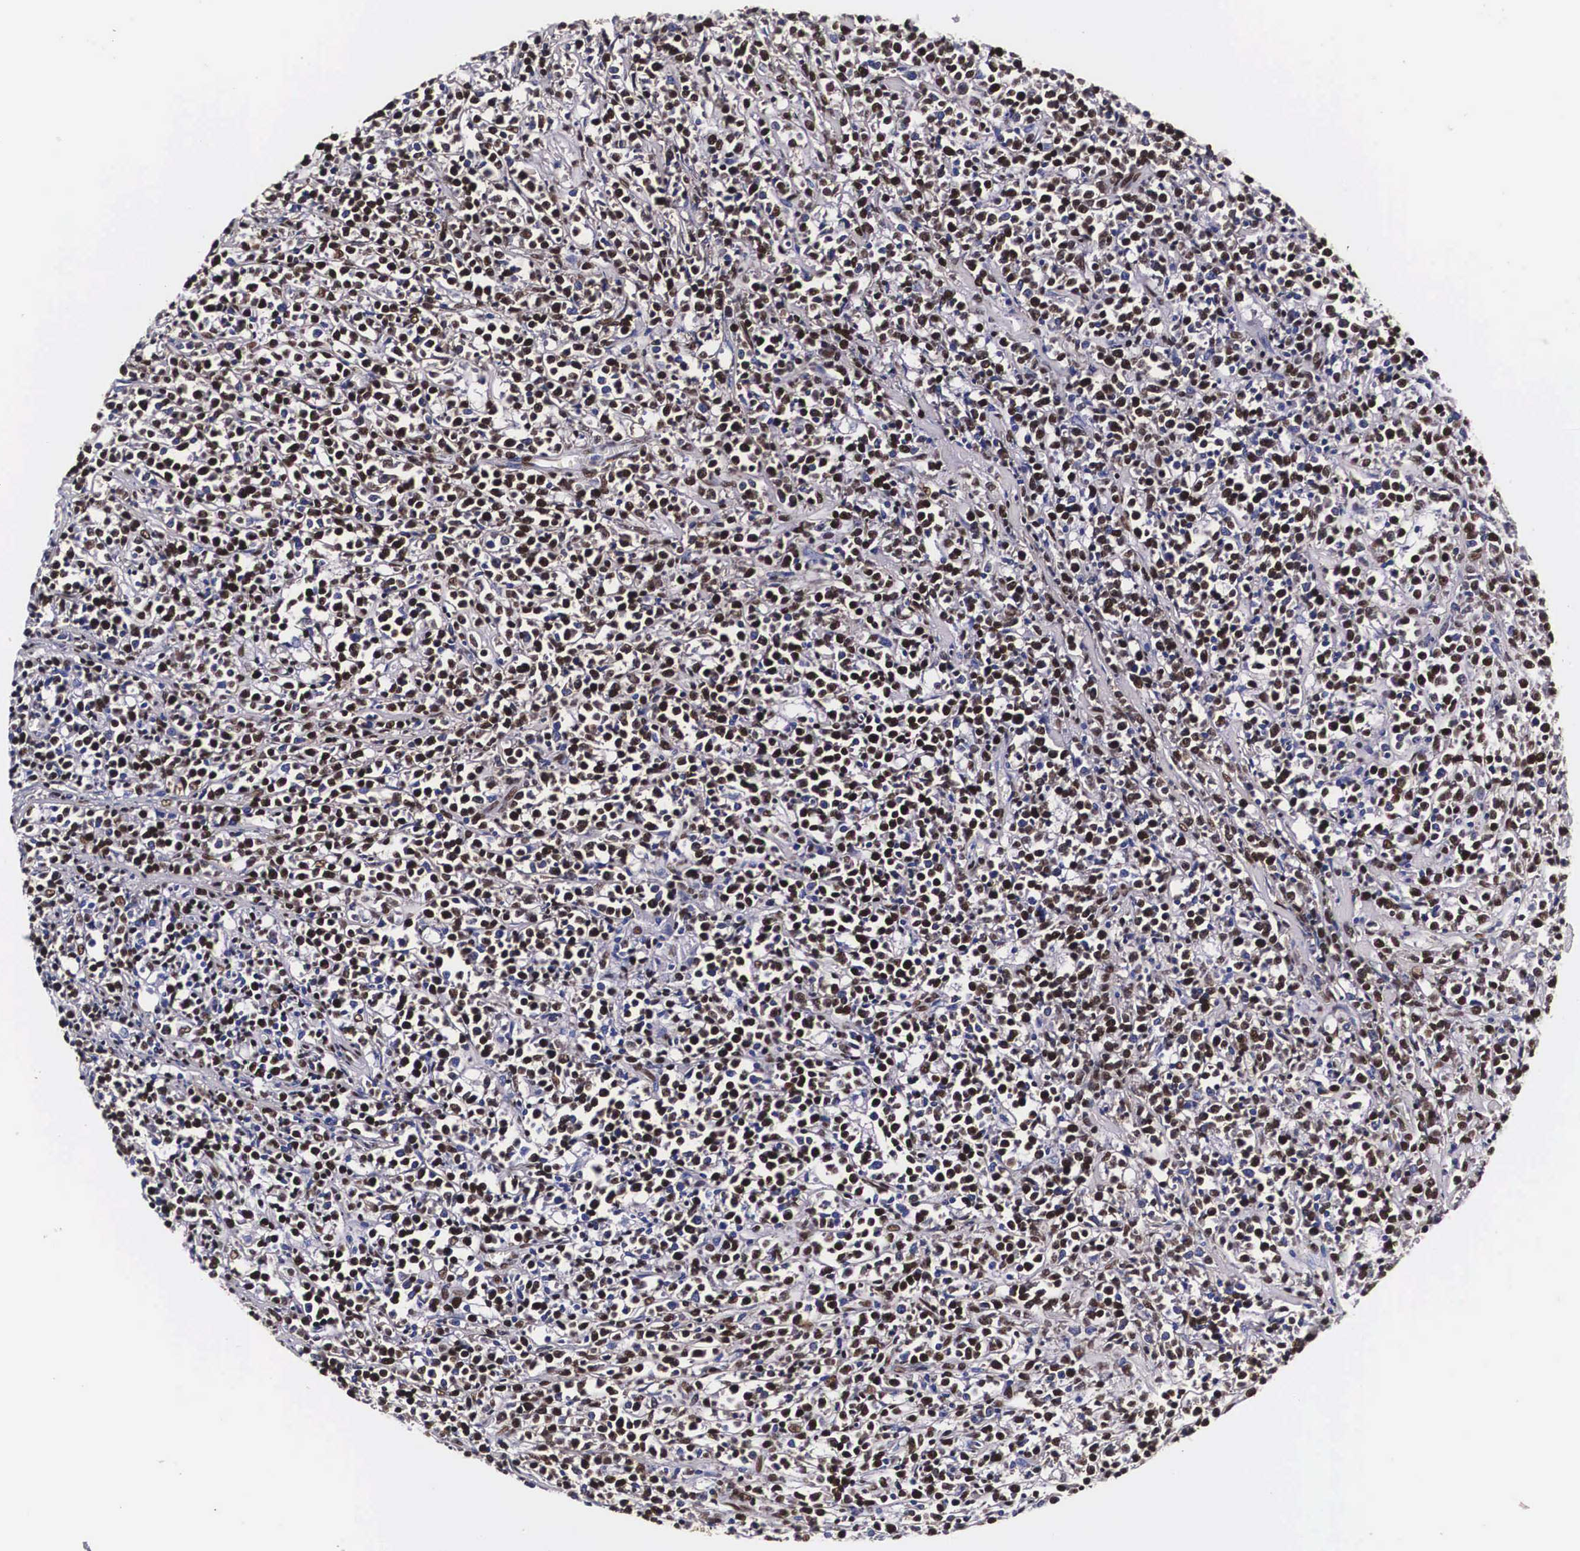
{"staining": {"intensity": "strong", "quantity": ">75%", "location": "nuclear"}, "tissue": "lymphoma", "cell_type": "Tumor cells", "image_type": "cancer", "snomed": [{"axis": "morphology", "description": "Malignant lymphoma, non-Hodgkin's type, High grade"}, {"axis": "topography", "description": "Small intestine"}, {"axis": "topography", "description": "Colon"}], "caption": "High-grade malignant lymphoma, non-Hodgkin's type was stained to show a protein in brown. There is high levels of strong nuclear expression in about >75% of tumor cells.", "gene": "PABPN1", "patient": {"sex": "male", "age": 8}}